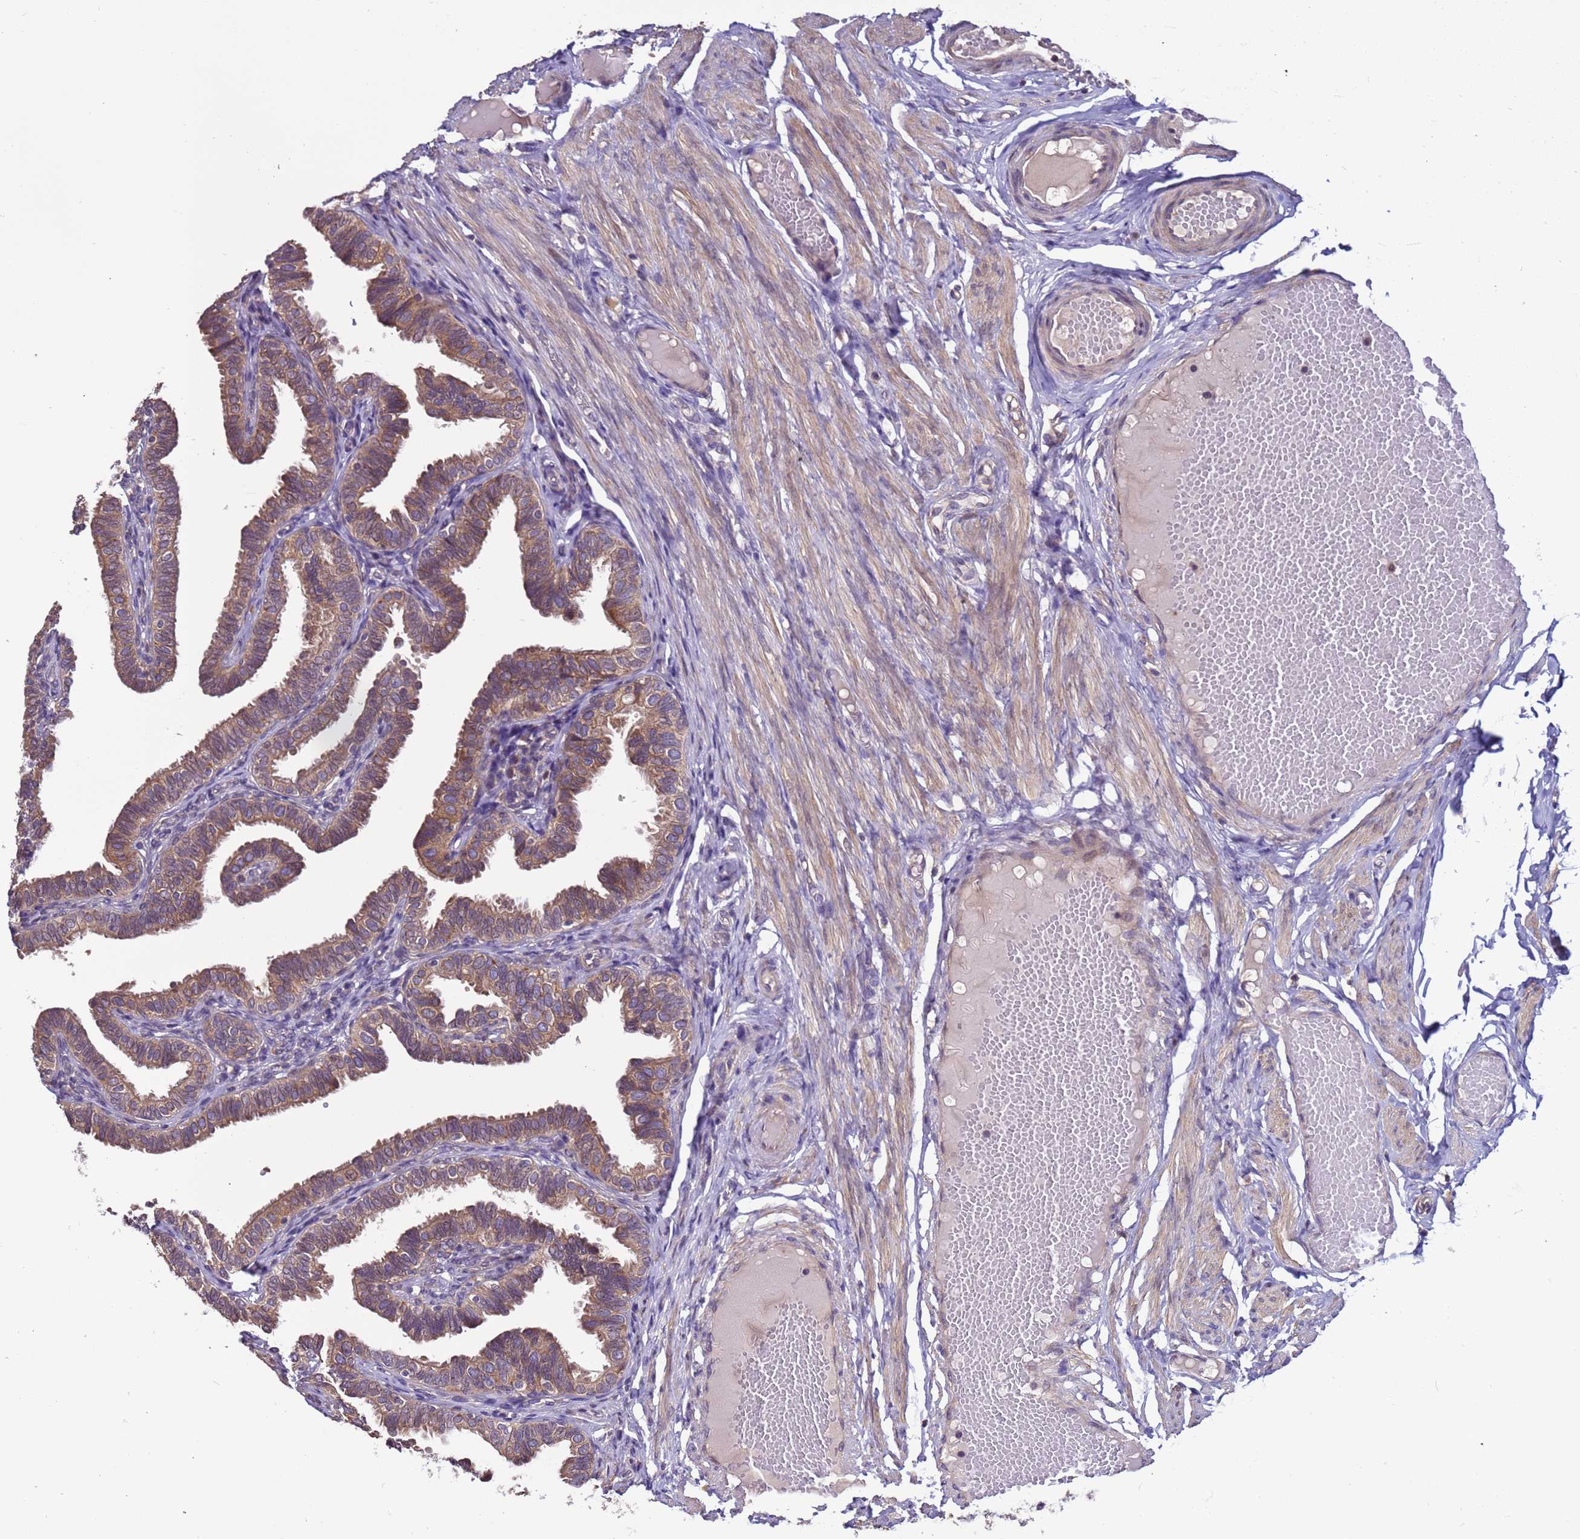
{"staining": {"intensity": "moderate", "quantity": ">75%", "location": "cytoplasmic/membranous"}, "tissue": "fallopian tube", "cell_type": "Glandular cells", "image_type": "normal", "snomed": [{"axis": "morphology", "description": "Normal tissue, NOS"}, {"axis": "topography", "description": "Fallopian tube"}], "caption": "The histopathology image shows staining of unremarkable fallopian tube, revealing moderate cytoplasmic/membranous protein expression (brown color) within glandular cells. The protein of interest is shown in brown color, while the nuclei are stained blue.", "gene": "ELMOD2", "patient": {"sex": "female", "age": 39}}